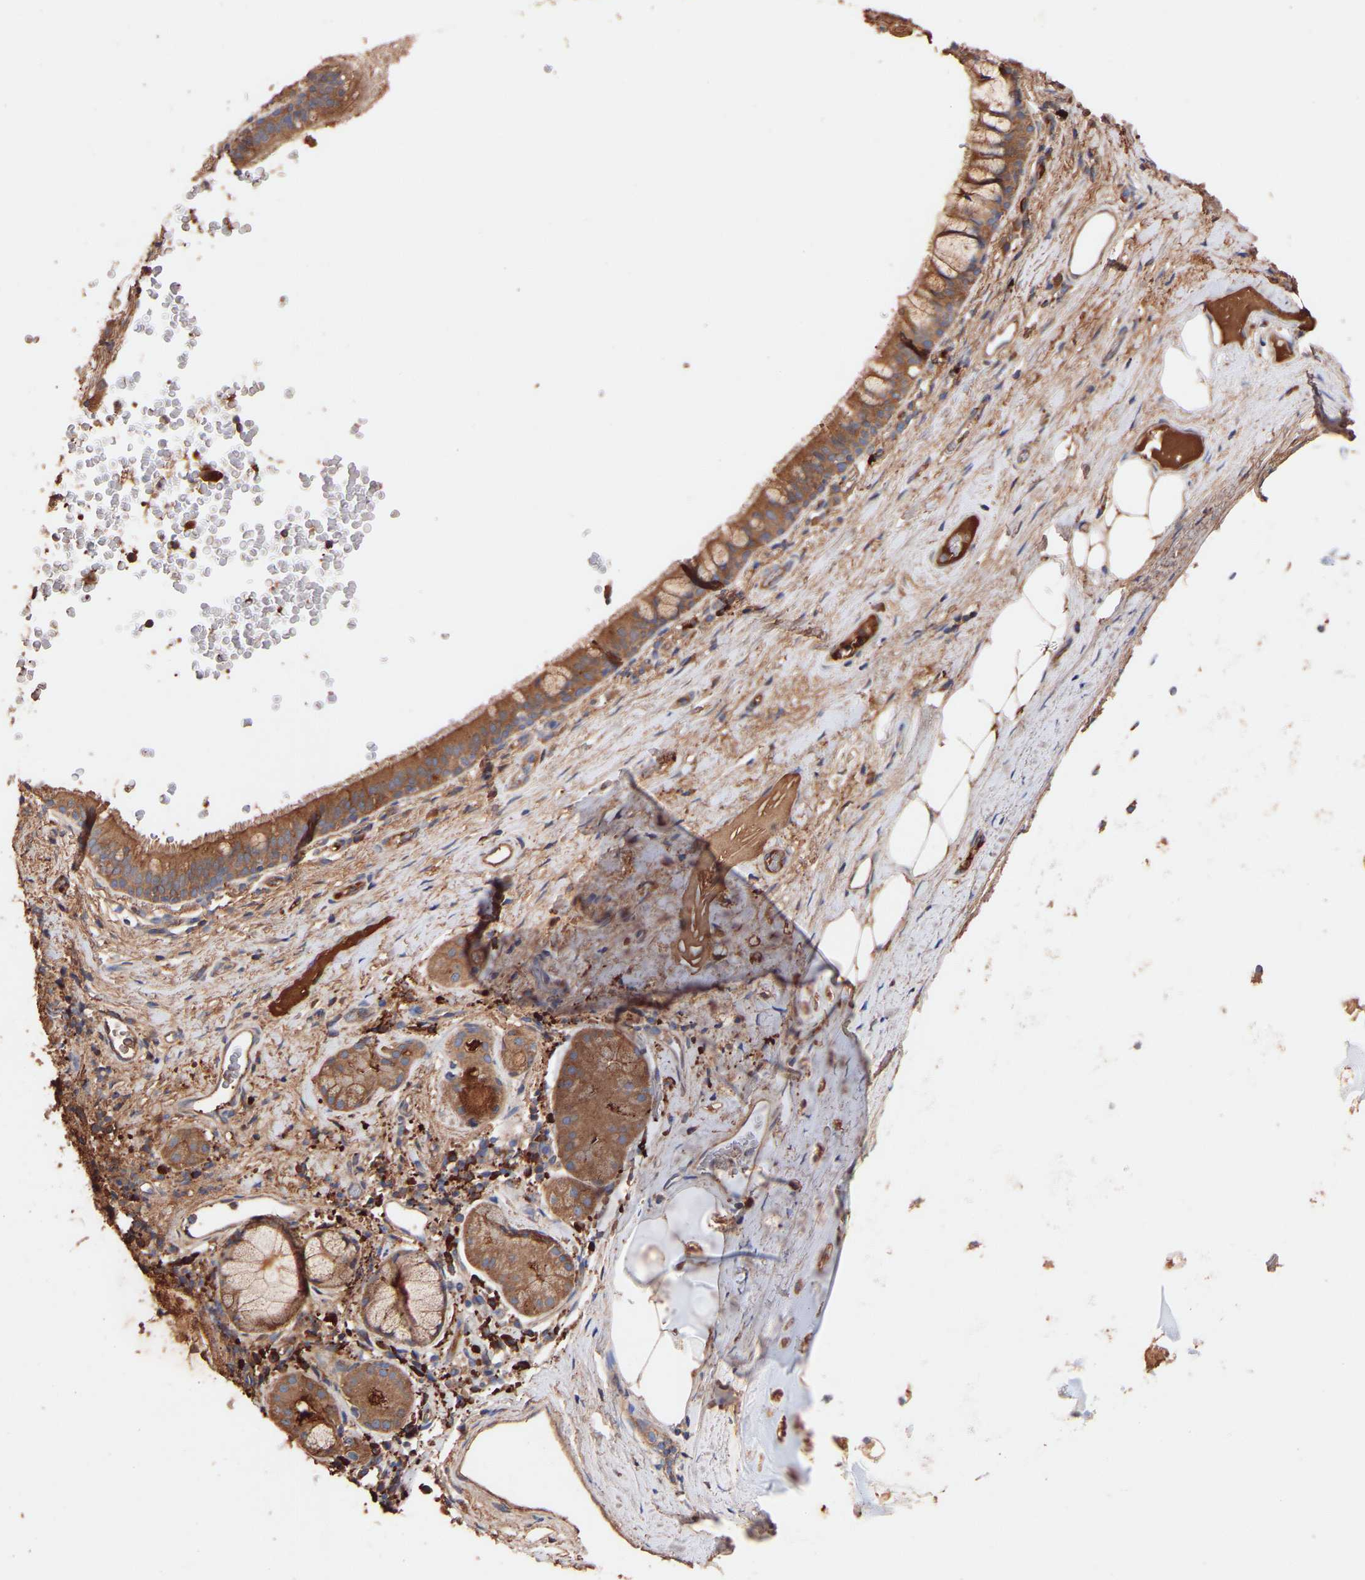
{"staining": {"intensity": "moderate", "quantity": ">75%", "location": "cytoplasmic/membranous"}, "tissue": "bronchus", "cell_type": "Respiratory epithelial cells", "image_type": "normal", "snomed": [{"axis": "morphology", "description": "Normal tissue, NOS"}, {"axis": "morphology", "description": "Inflammation, NOS"}, {"axis": "topography", "description": "Cartilage tissue"}, {"axis": "topography", "description": "Bronchus"}], "caption": "Bronchus stained with DAB (3,3'-diaminobenzidine) immunohistochemistry (IHC) displays medium levels of moderate cytoplasmic/membranous positivity in approximately >75% of respiratory epithelial cells. Nuclei are stained in blue.", "gene": "TMEM268", "patient": {"sex": "male", "age": 77}}